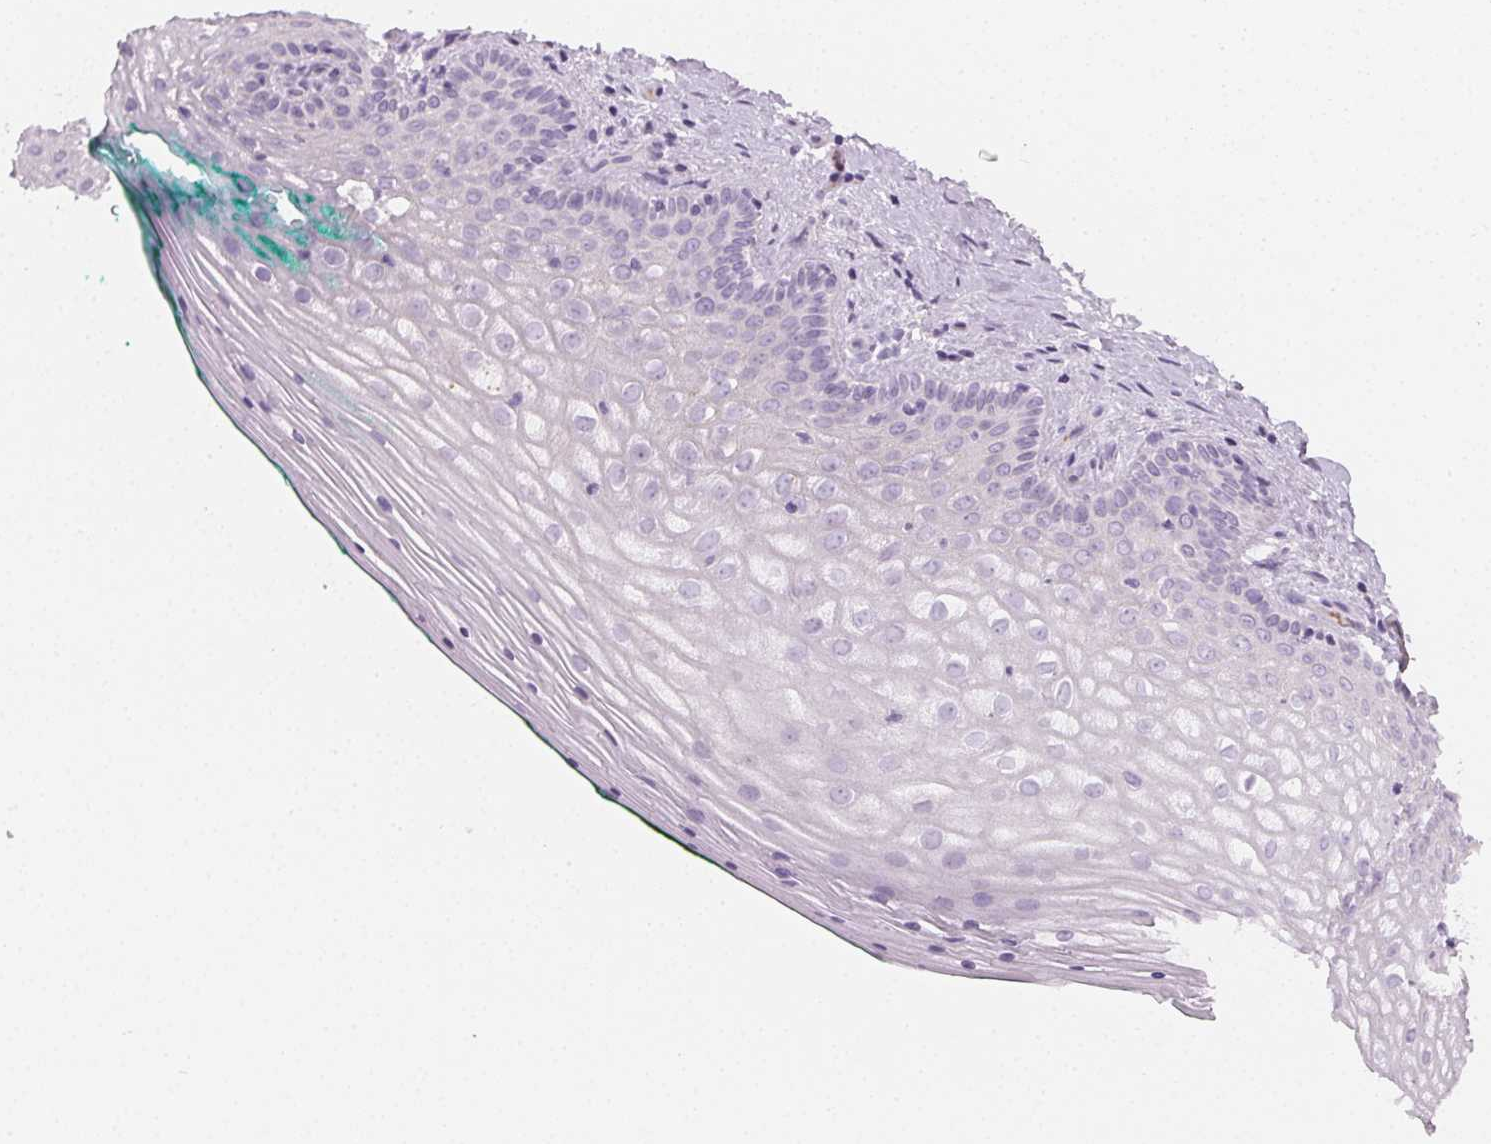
{"staining": {"intensity": "negative", "quantity": "none", "location": "none"}, "tissue": "vagina", "cell_type": "Squamous epithelial cells", "image_type": "normal", "snomed": [{"axis": "morphology", "description": "Normal tissue, NOS"}, {"axis": "topography", "description": "Vagina"}], "caption": "IHC photomicrograph of normal vagina: vagina stained with DAB reveals no significant protein expression in squamous epithelial cells.", "gene": "AFM", "patient": {"sex": "female", "age": 45}}